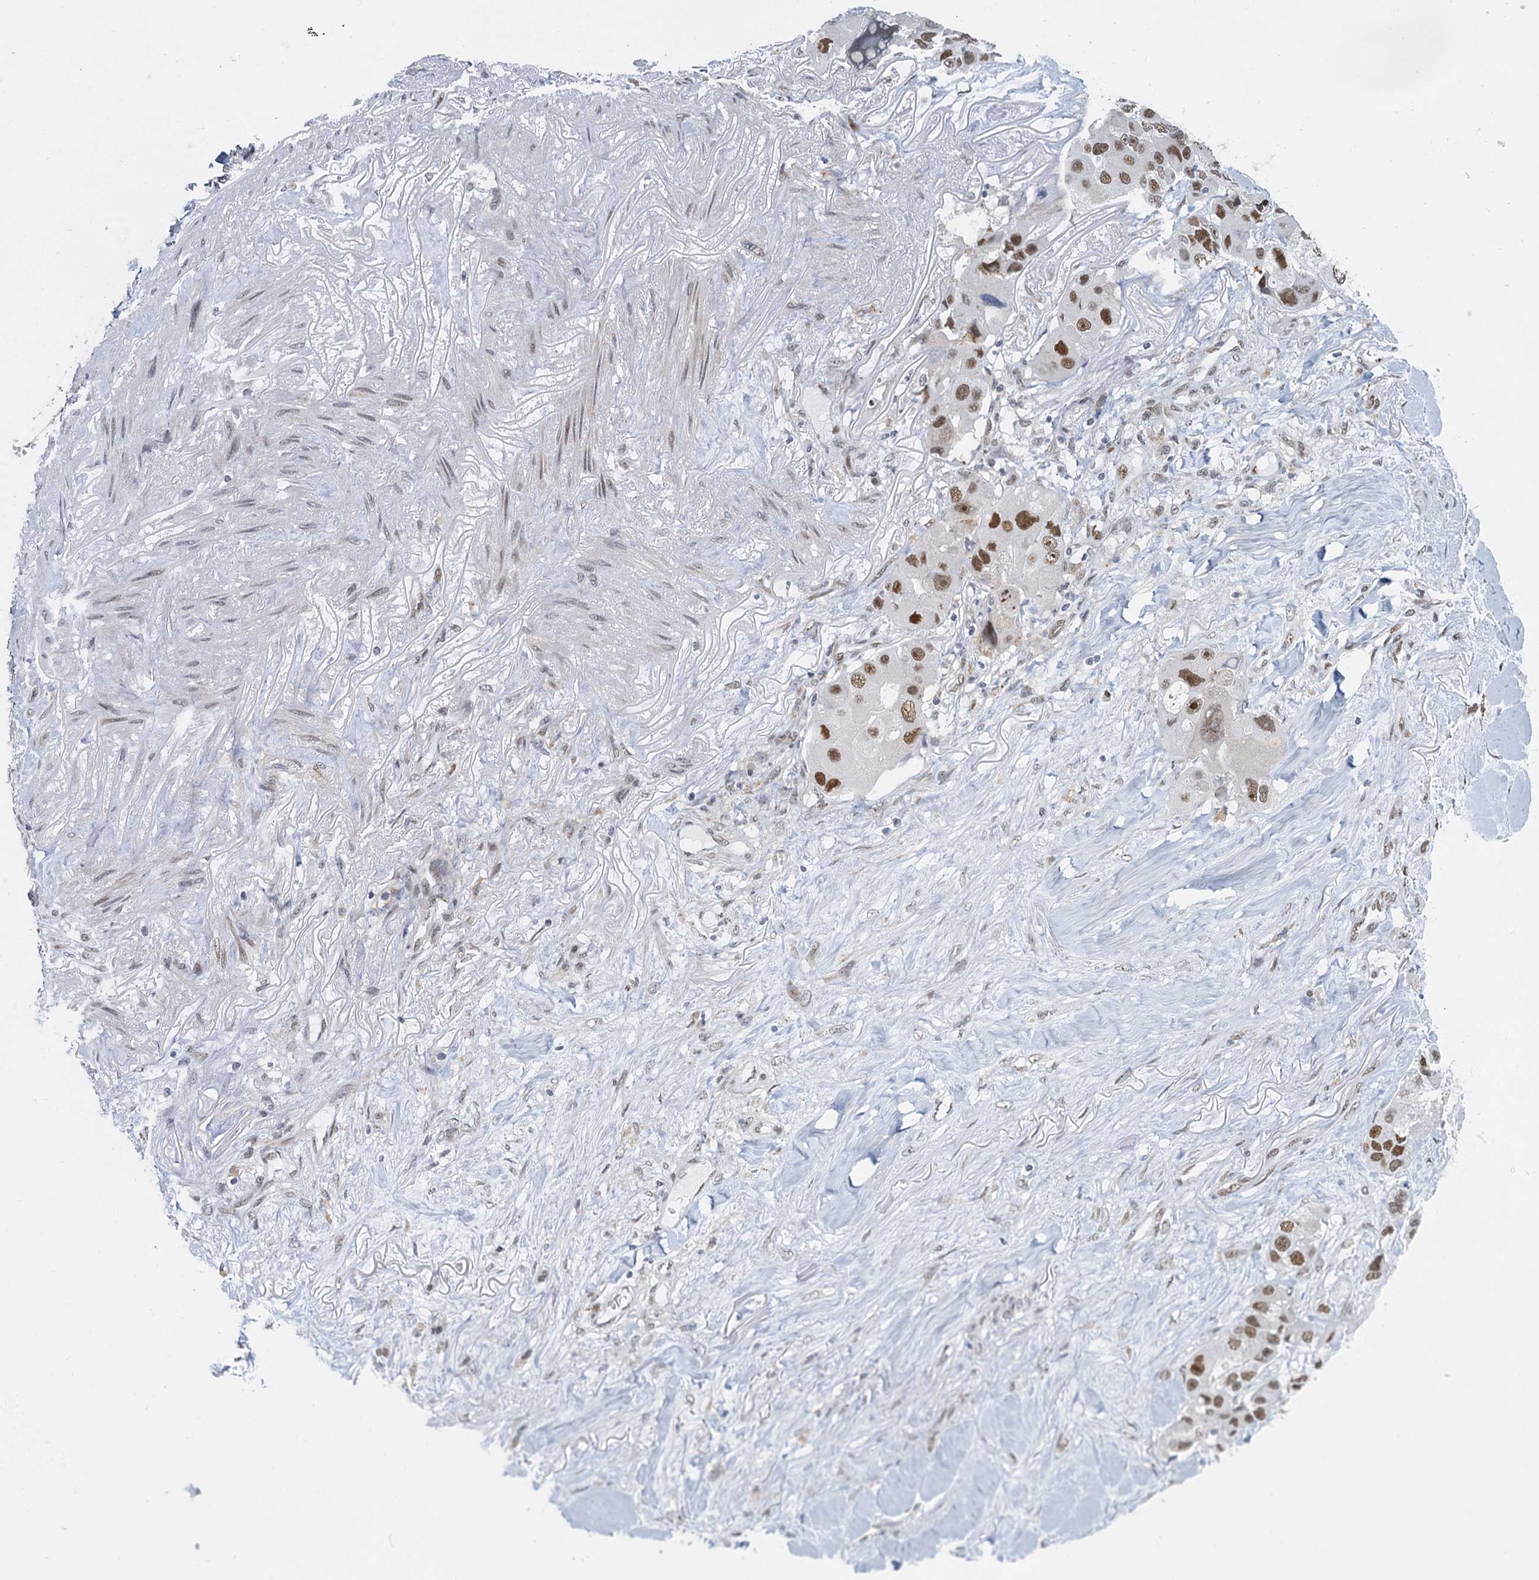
{"staining": {"intensity": "moderate", "quantity": ">75%", "location": "nuclear"}, "tissue": "lung cancer", "cell_type": "Tumor cells", "image_type": "cancer", "snomed": [{"axis": "morphology", "description": "Adenocarcinoma, NOS"}, {"axis": "topography", "description": "Lung"}], "caption": "IHC micrograph of neoplastic tissue: adenocarcinoma (lung) stained using IHC reveals medium levels of moderate protein expression localized specifically in the nuclear of tumor cells, appearing as a nuclear brown color.", "gene": "RPRD1A", "patient": {"sex": "female", "age": 54}}